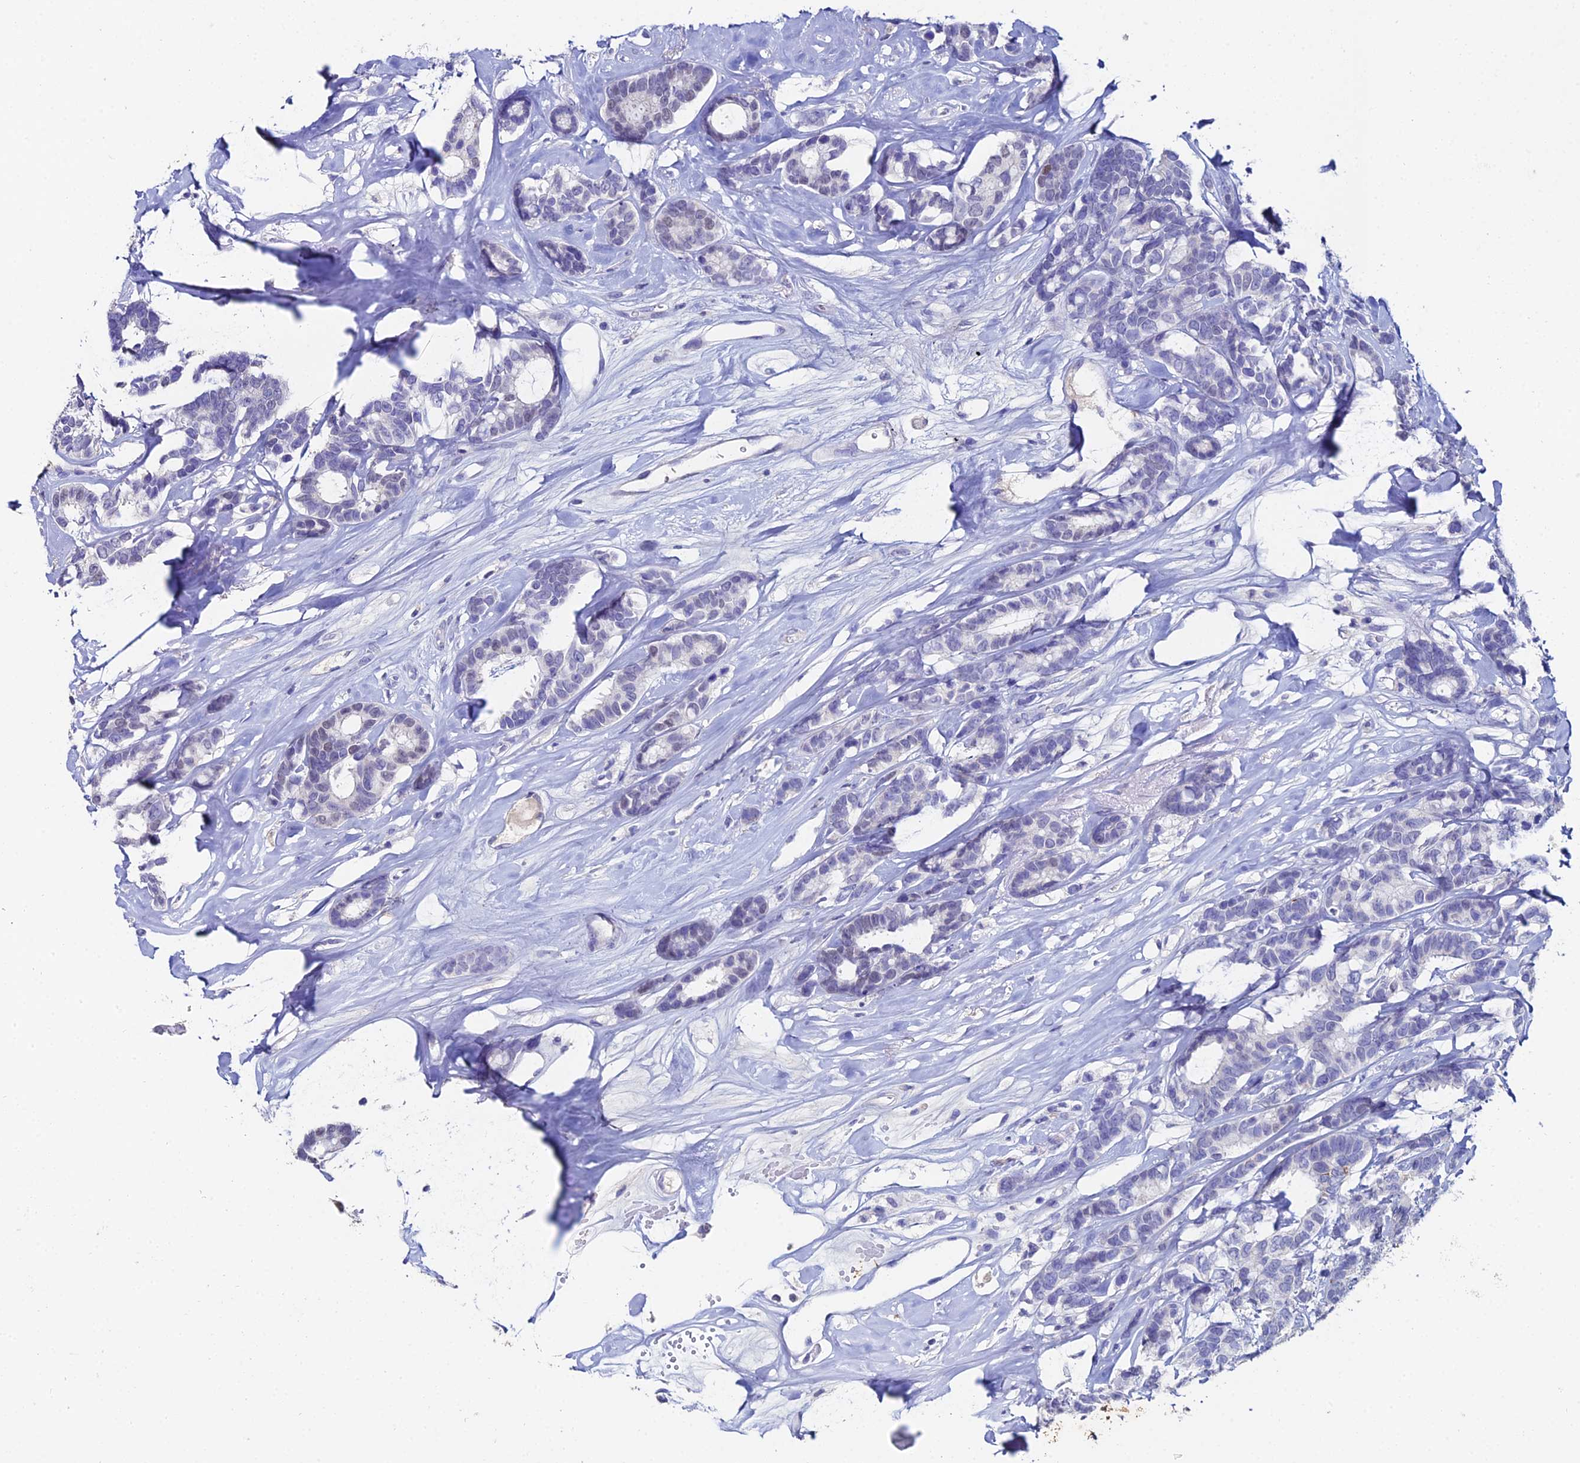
{"staining": {"intensity": "negative", "quantity": "none", "location": "none"}, "tissue": "breast cancer", "cell_type": "Tumor cells", "image_type": "cancer", "snomed": [{"axis": "morphology", "description": "Duct carcinoma"}, {"axis": "topography", "description": "Breast"}], "caption": "This is an immunohistochemistry (IHC) photomicrograph of human intraductal carcinoma (breast). There is no expression in tumor cells.", "gene": "ESRRG", "patient": {"sex": "female", "age": 87}}